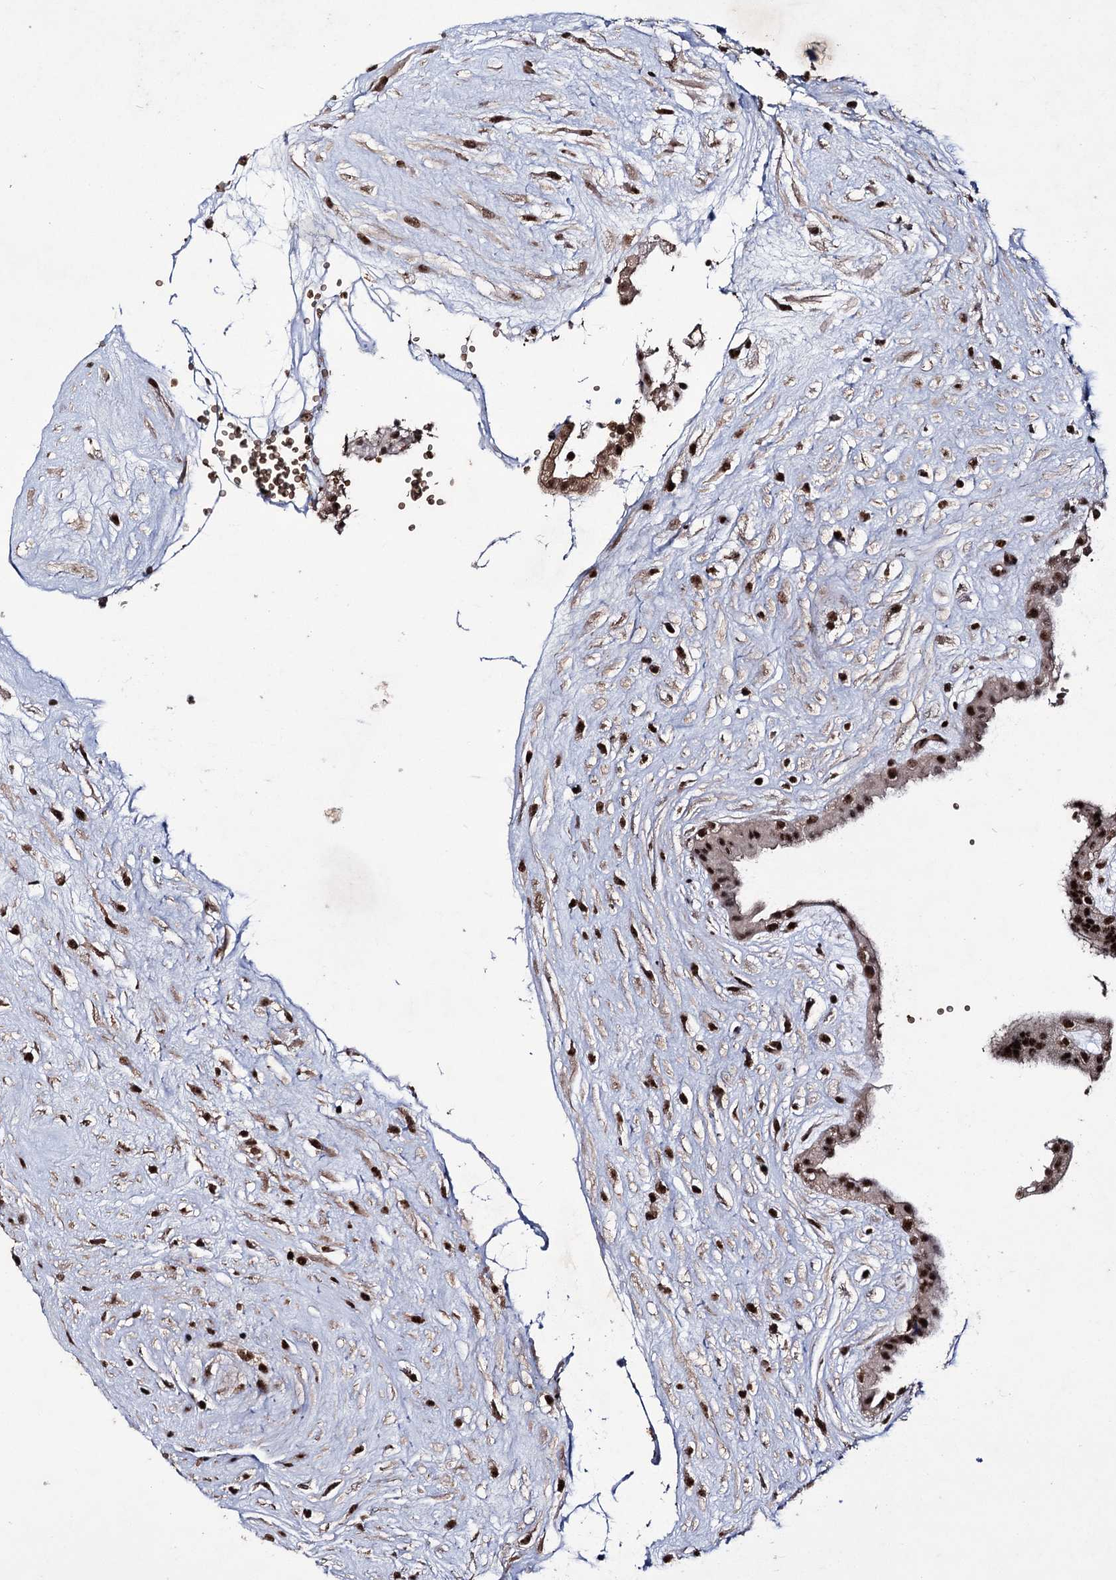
{"staining": {"intensity": "strong", "quantity": "25%-75%", "location": "nuclear"}, "tissue": "placenta", "cell_type": "Trophoblastic cells", "image_type": "normal", "snomed": [{"axis": "morphology", "description": "Normal tissue, NOS"}, {"axis": "topography", "description": "Placenta"}], "caption": "A brown stain highlights strong nuclear positivity of a protein in trophoblastic cells of normal human placenta.", "gene": "PRPF40A", "patient": {"sex": "female", "age": 18}}